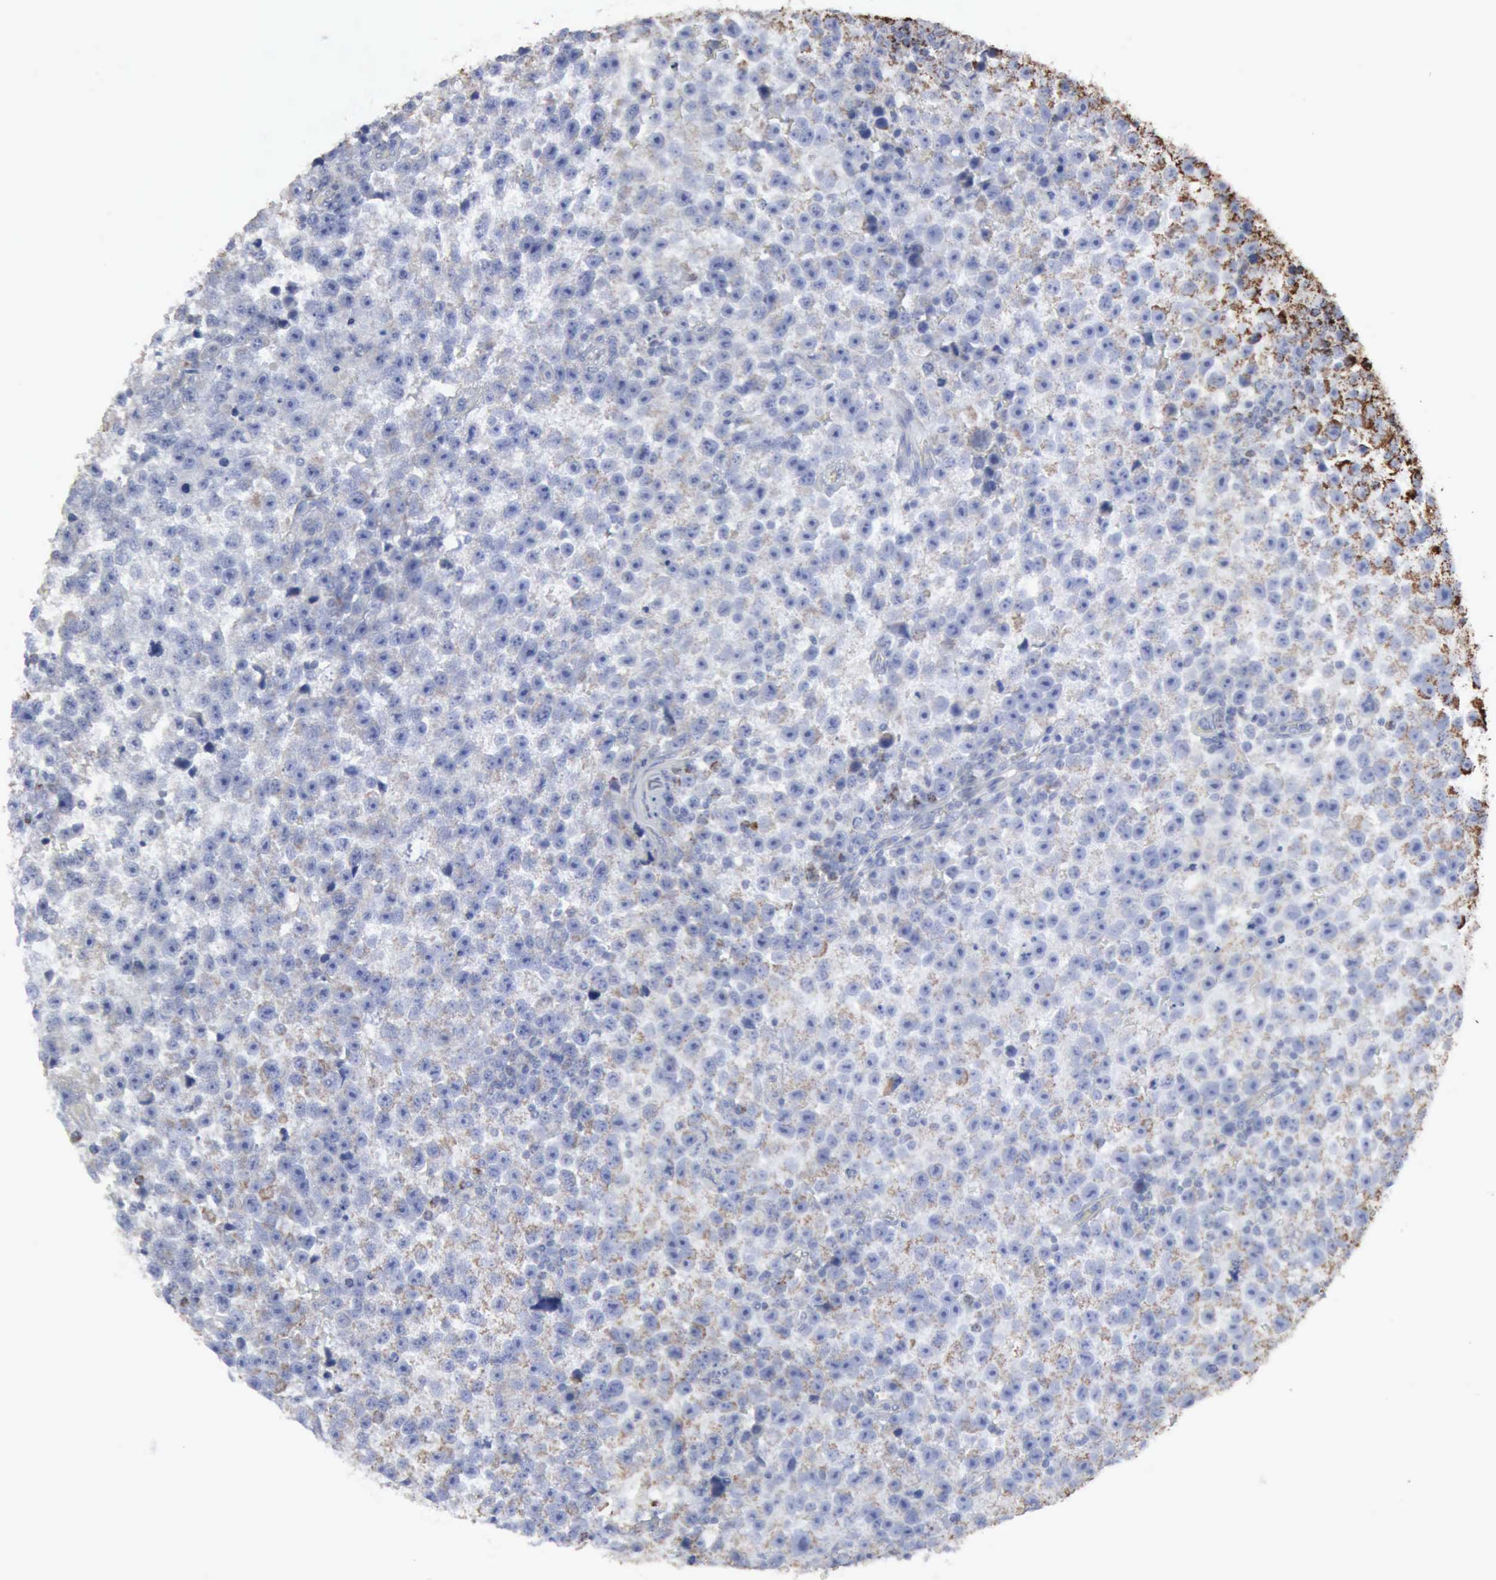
{"staining": {"intensity": "strong", "quantity": "<25%", "location": "cytoplasmic/membranous"}, "tissue": "testis cancer", "cell_type": "Tumor cells", "image_type": "cancer", "snomed": [{"axis": "morphology", "description": "Seminoma, NOS"}, {"axis": "topography", "description": "Testis"}], "caption": "Human seminoma (testis) stained for a protein (brown) demonstrates strong cytoplasmic/membranous positive positivity in approximately <25% of tumor cells.", "gene": "ACO2", "patient": {"sex": "male", "age": 33}}